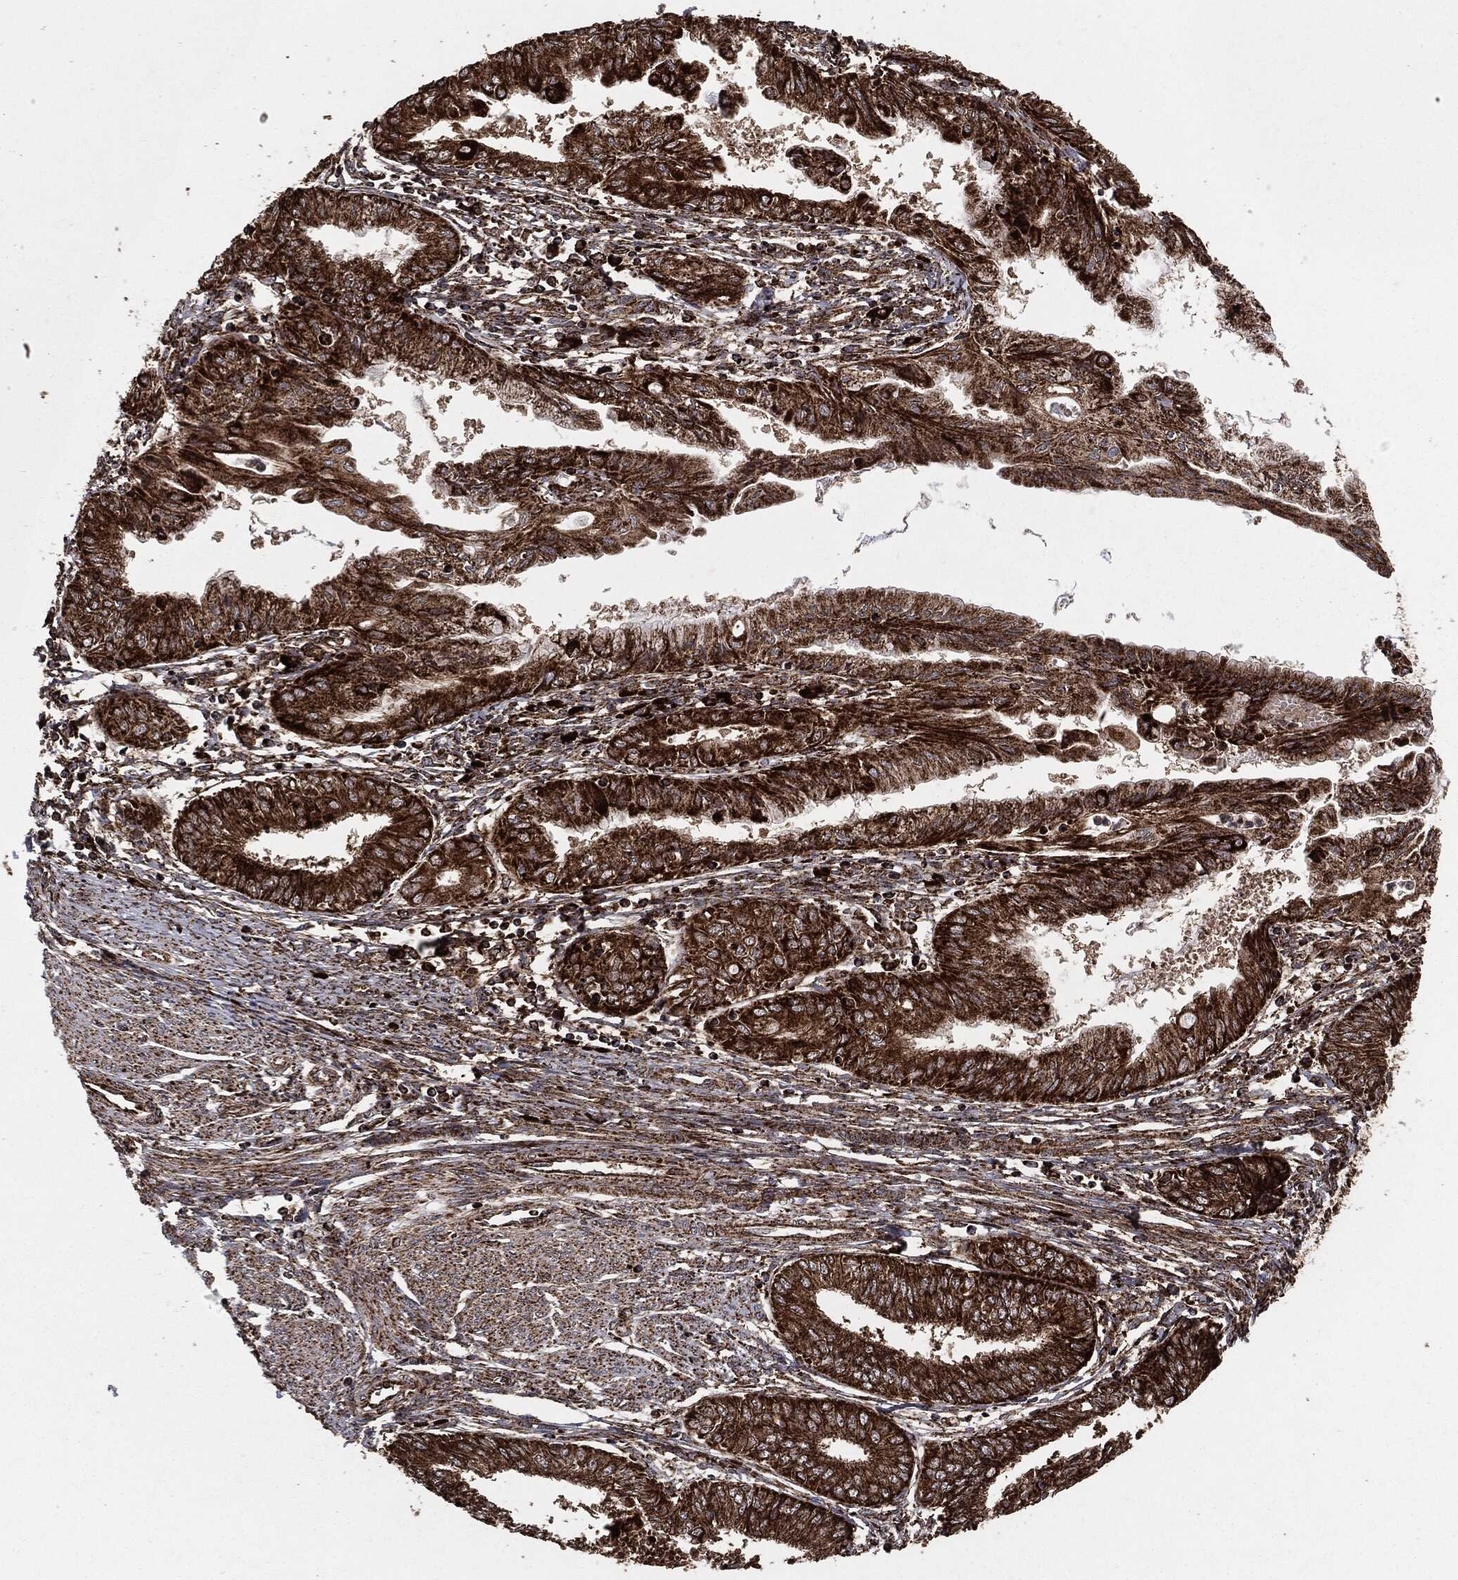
{"staining": {"intensity": "strong", "quantity": ">75%", "location": "cytoplasmic/membranous"}, "tissue": "endometrial cancer", "cell_type": "Tumor cells", "image_type": "cancer", "snomed": [{"axis": "morphology", "description": "Adenocarcinoma, NOS"}, {"axis": "topography", "description": "Endometrium"}], "caption": "Adenocarcinoma (endometrial) tissue reveals strong cytoplasmic/membranous staining in approximately >75% of tumor cells", "gene": "MAP2K1", "patient": {"sex": "female", "age": 68}}